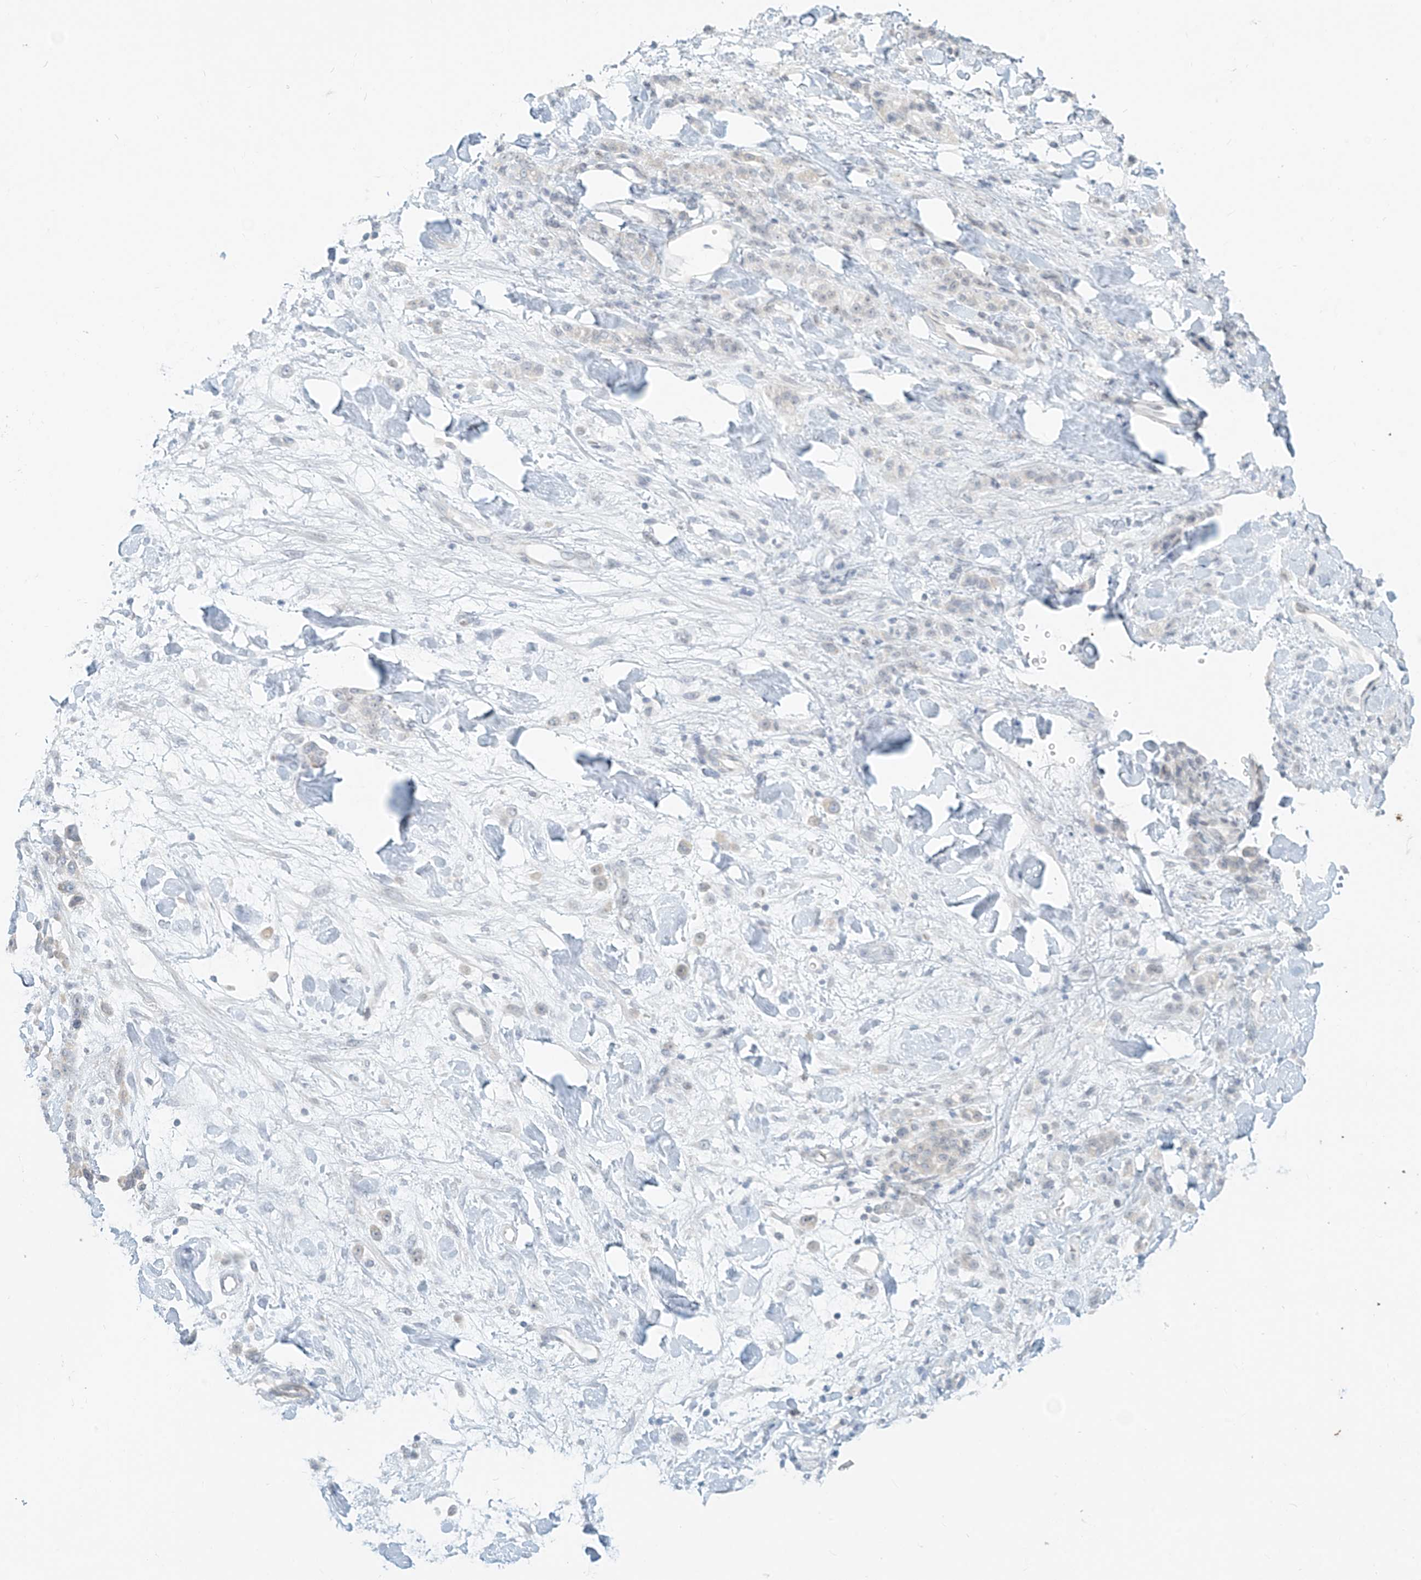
{"staining": {"intensity": "negative", "quantity": "none", "location": "none"}, "tissue": "stomach cancer", "cell_type": "Tumor cells", "image_type": "cancer", "snomed": [{"axis": "morphology", "description": "Normal tissue, NOS"}, {"axis": "morphology", "description": "Adenocarcinoma, NOS"}, {"axis": "topography", "description": "Stomach"}], "caption": "This is an immunohistochemistry (IHC) photomicrograph of human stomach adenocarcinoma. There is no positivity in tumor cells.", "gene": "OSBPL7", "patient": {"sex": "male", "age": 82}}